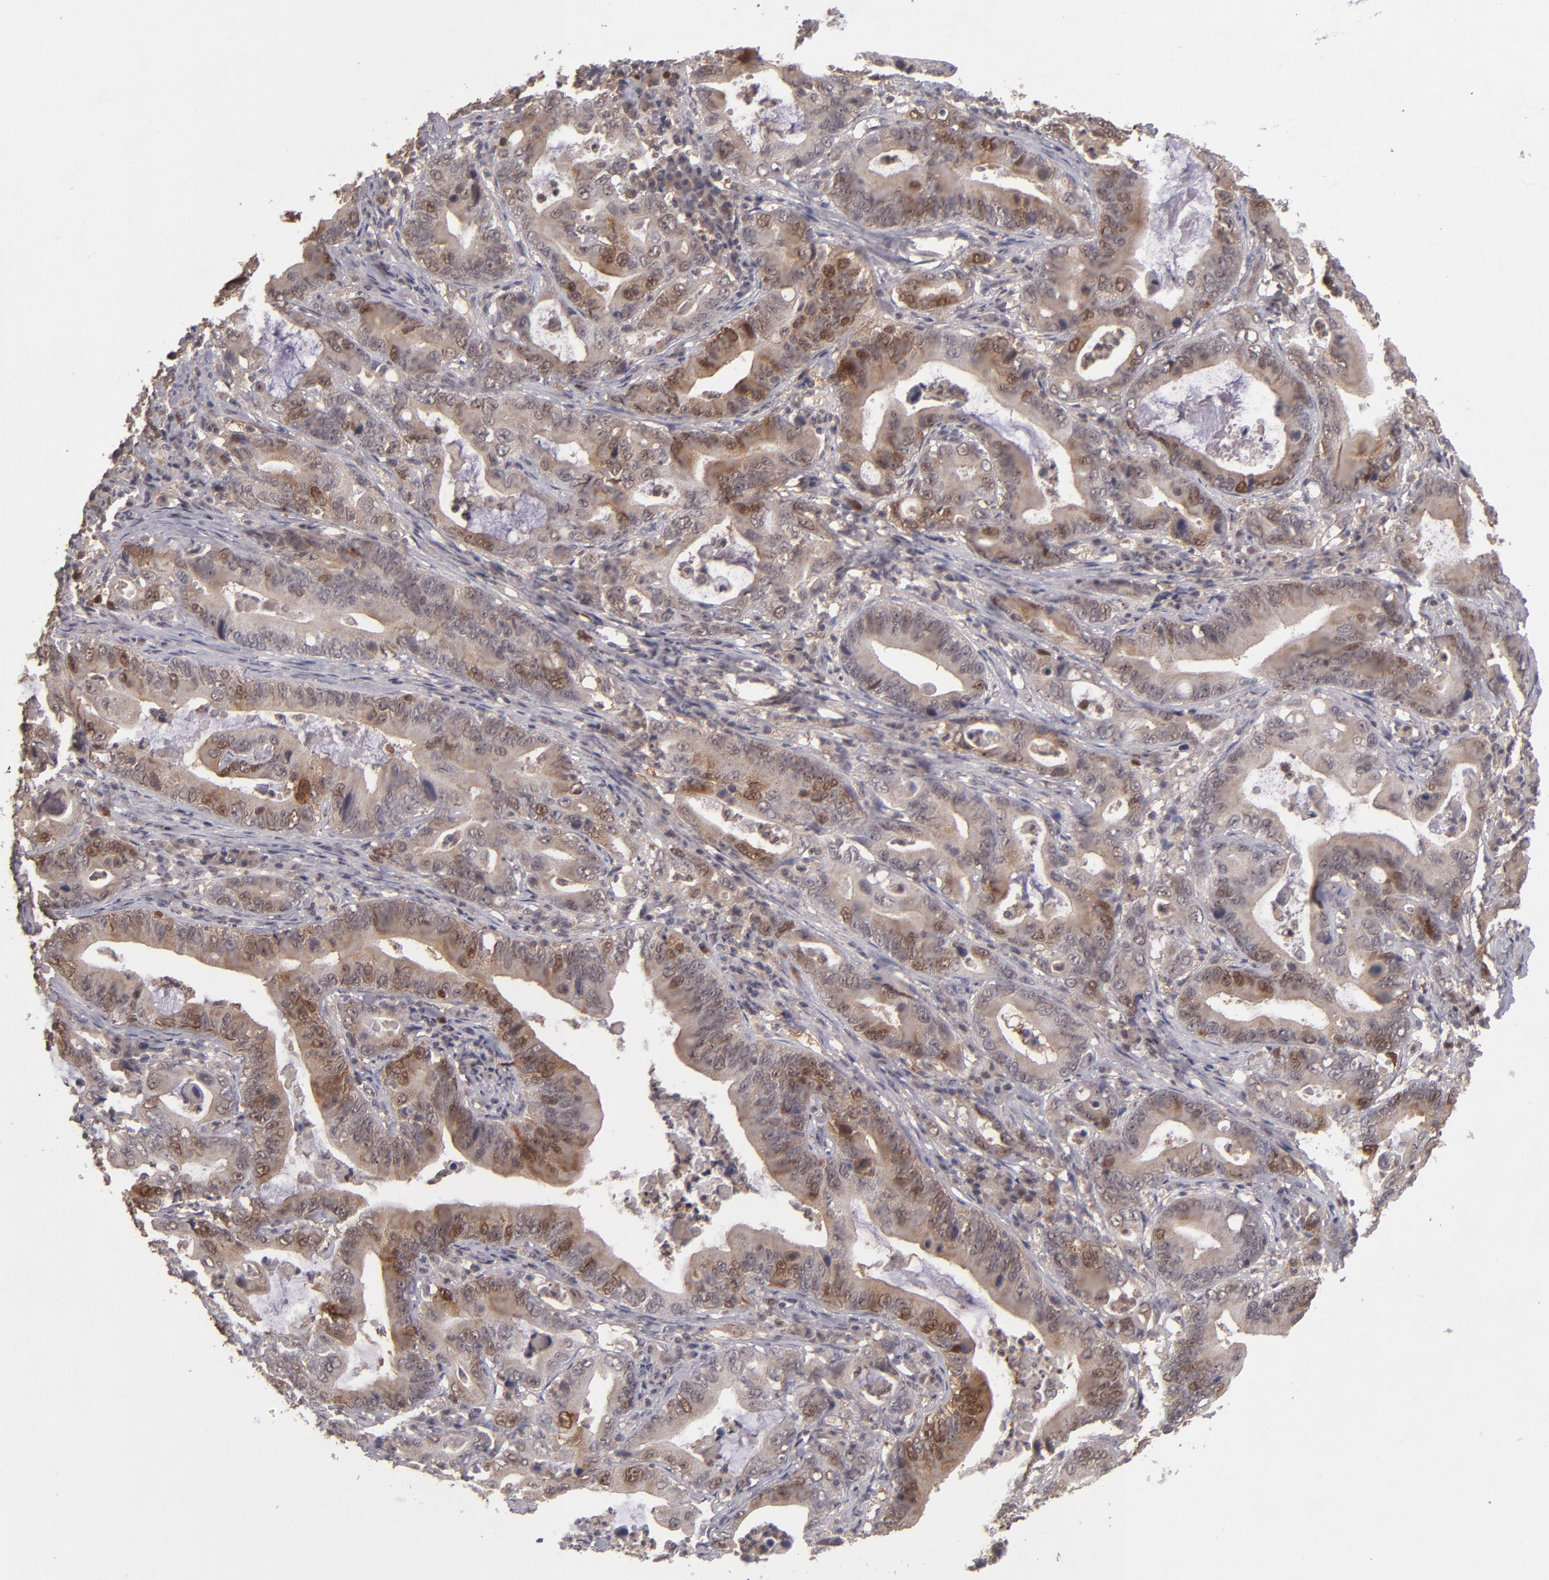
{"staining": {"intensity": "moderate", "quantity": "25%-75%", "location": "cytoplasmic/membranous,nuclear"}, "tissue": "stomach cancer", "cell_type": "Tumor cells", "image_type": "cancer", "snomed": [{"axis": "morphology", "description": "Adenocarcinoma, NOS"}, {"axis": "topography", "description": "Stomach, upper"}], "caption": "IHC photomicrograph of neoplastic tissue: human stomach adenocarcinoma stained using IHC demonstrates medium levels of moderate protein expression localized specifically in the cytoplasmic/membranous and nuclear of tumor cells, appearing as a cytoplasmic/membranous and nuclear brown color.", "gene": "TYMS", "patient": {"sex": "male", "age": 63}}